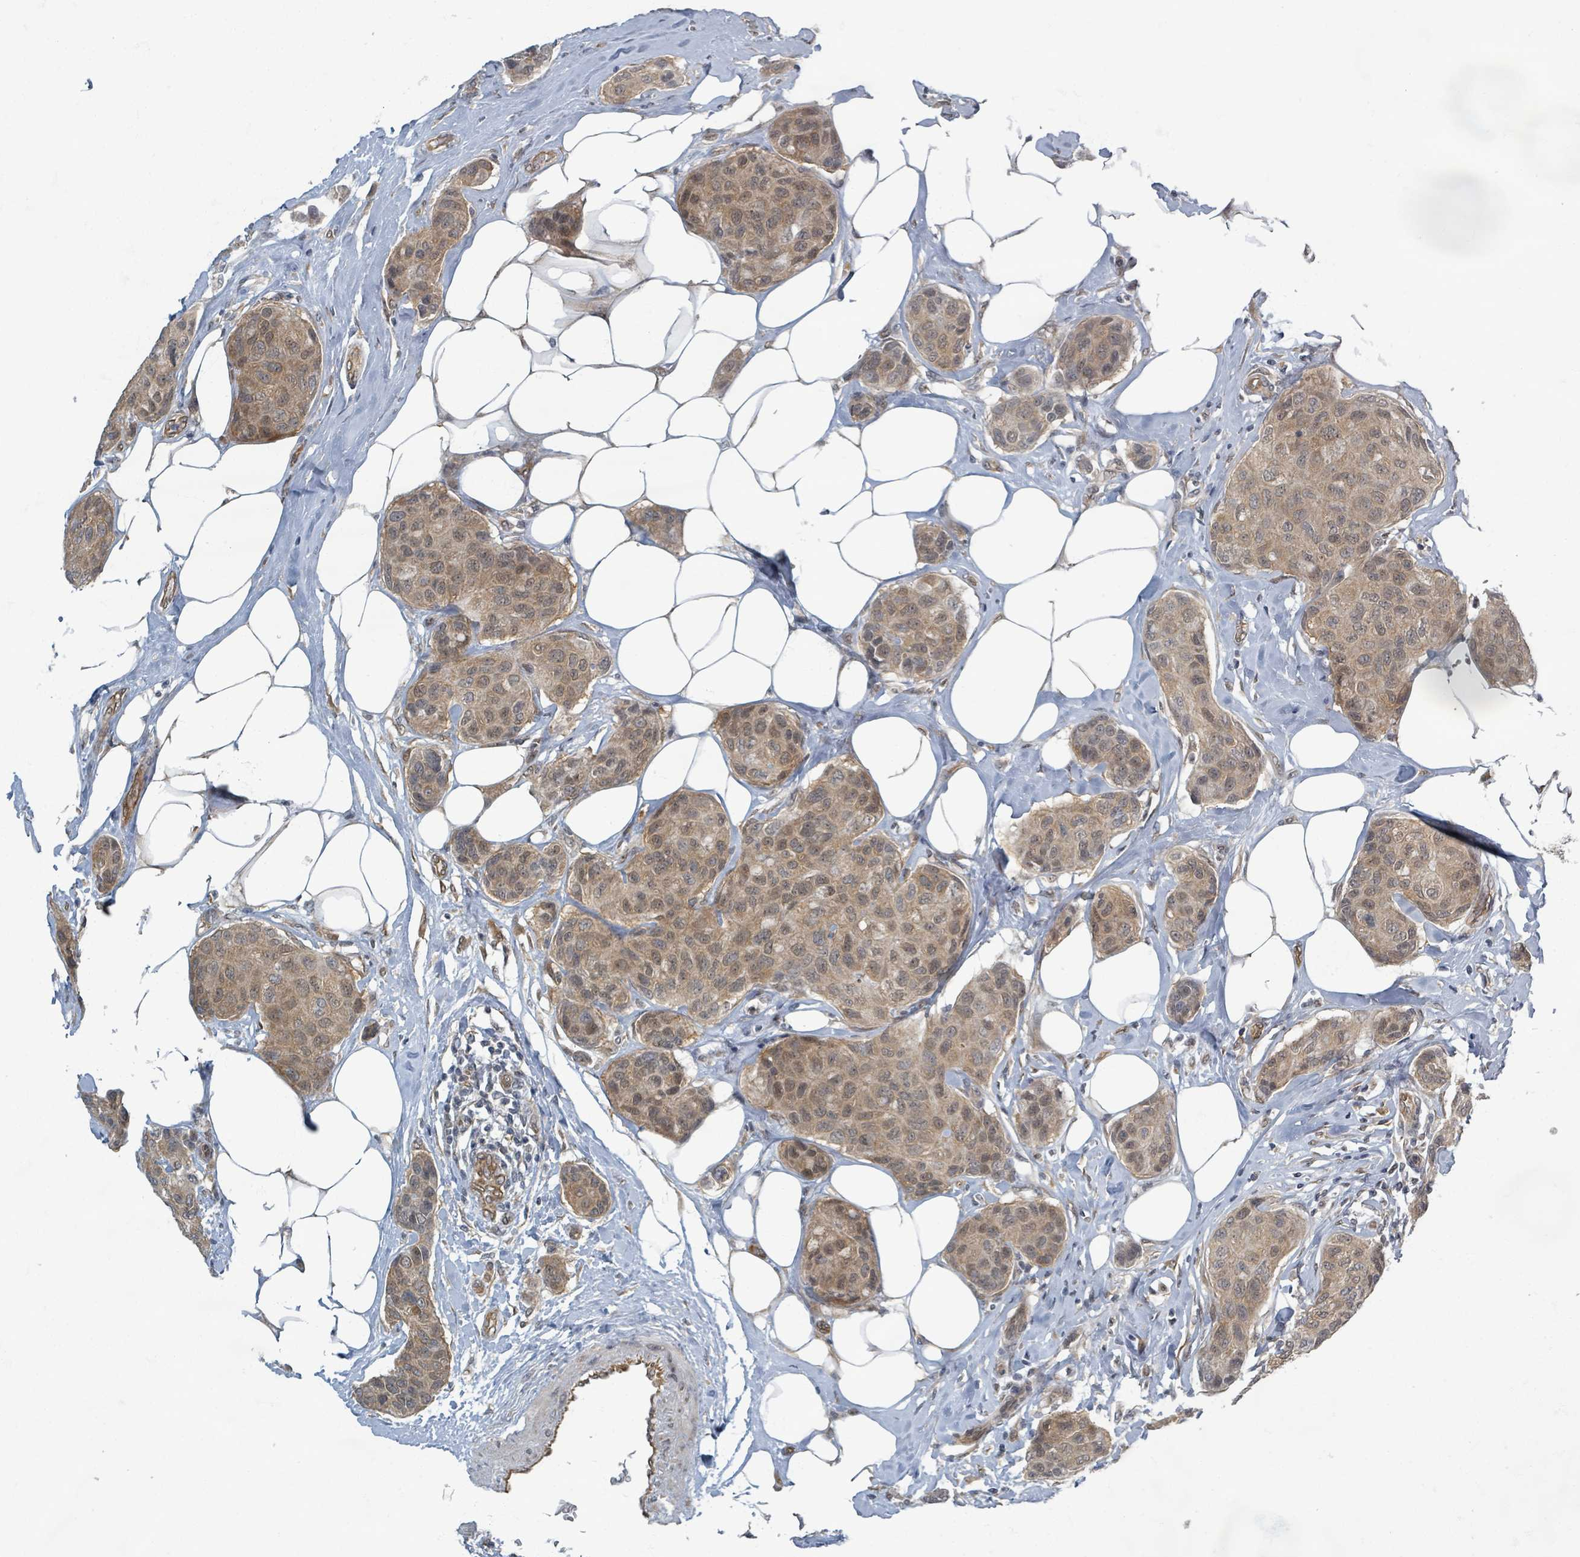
{"staining": {"intensity": "moderate", "quantity": ">75%", "location": "cytoplasmic/membranous,nuclear"}, "tissue": "breast cancer", "cell_type": "Tumor cells", "image_type": "cancer", "snomed": [{"axis": "morphology", "description": "Duct carcinoma"}, {"axis": "topography", "description": "Breast"}, {"axis": "topography", "description": "Lymph node"}], "caption": "Tumor cells reveal medium levels of moderate cytoplasmic/membranous and nuclear staining in about >75% of cells in human breast infiltrating ductal carcinoma.", "gene": "INTS15", "patient": {"sex": "female", "age": 80}}